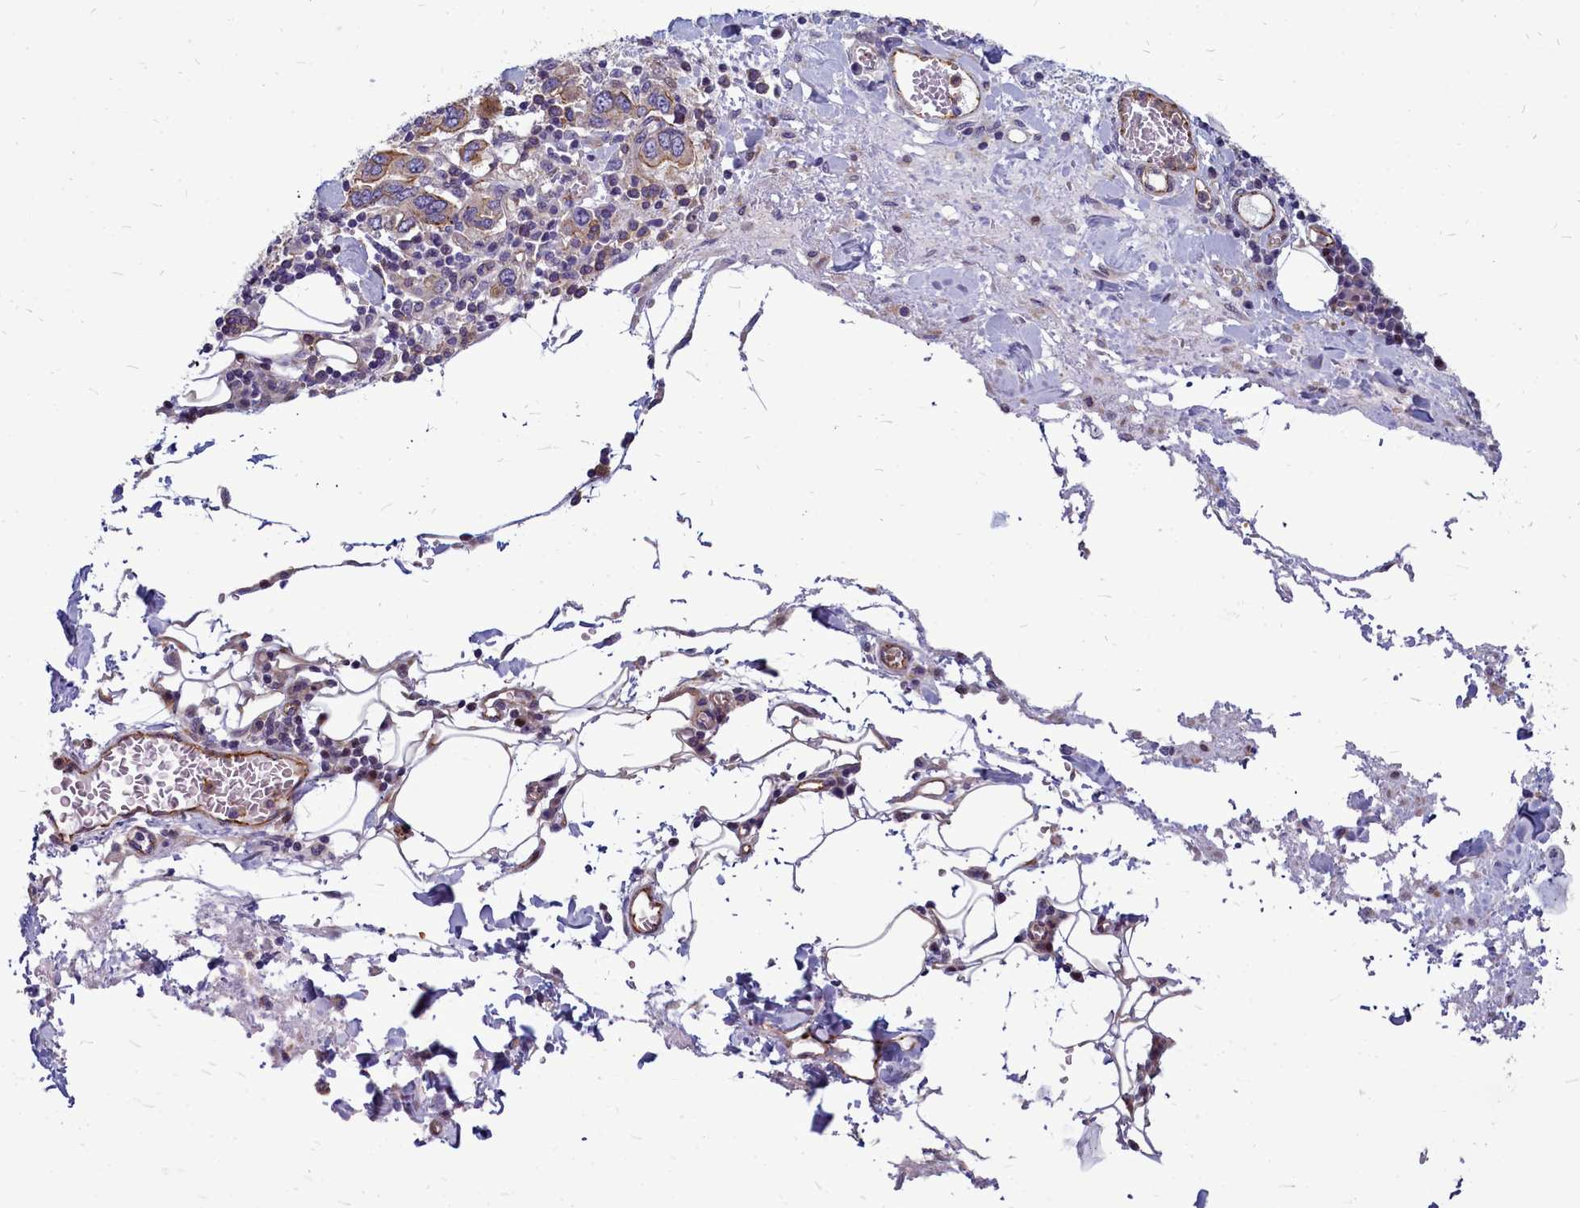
{"staining": {"intensity": "moderate", "quantity": ">75%", "location": "cytoplasmic/membranous"}, "tissue": "stomach cancer", "cell_type": "Tumor cells", "image_type": "cancer", "snomed": [{"axis": "morphology", "description": "Adenocarcinoma, NOS"}, {"axis": "topography", "description": "Stomach, upper"}, {"axis": "topography", "description": "Stomach"}], "caption": "Moderate cytoplasmic/membranous protein expression is seen in about >75% of tumor cells in stomach adenocarcinoma.", "gene": "TTC5", "patient": {"sex": "male", "age": 62}}